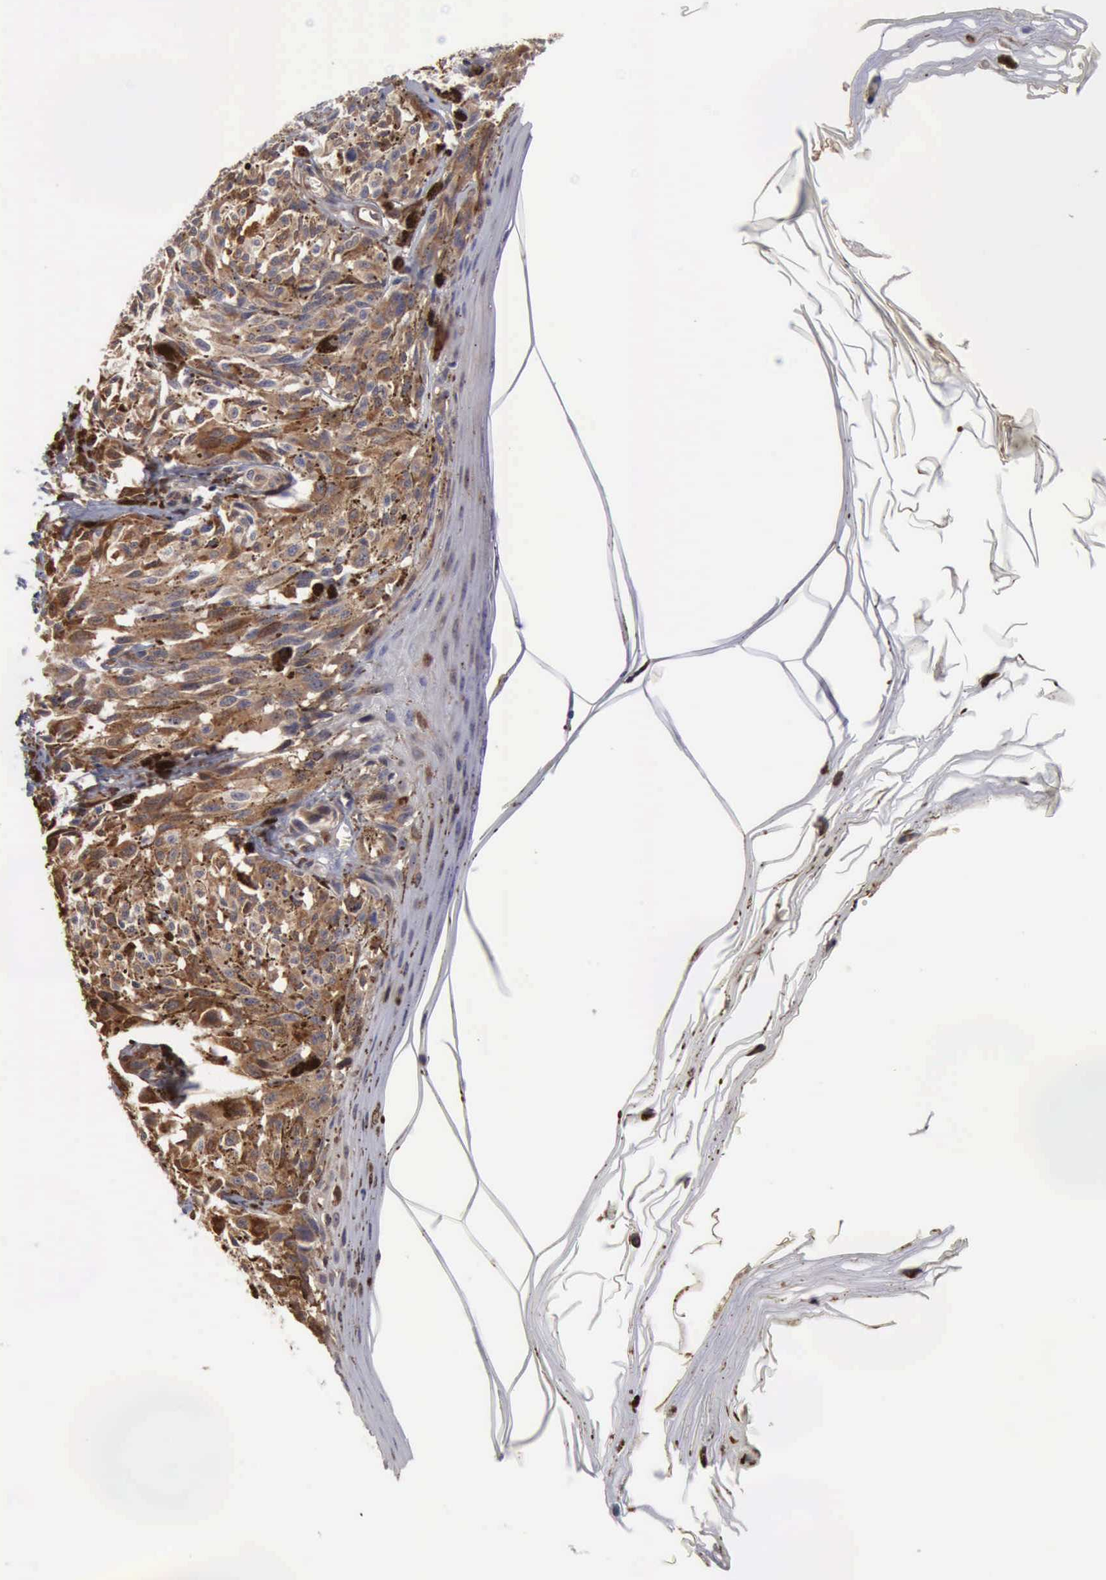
{"staining": {"intensity": "moderate", "quantity": ">75%", "location": "cytoplasmic/membranous"}, "tissue": "melanoma", "cell_type": "Tumor cells", "image_type": "cancer", "snomed": [{"axis": "morphology", "description": "Malignant melanoma, NOS"}, {"axis": "topography", "description": "Skin"}], "caption": "This image exhibits IHC staining of human melanoma, with medium moderate cytoplasmic/membranous staining in approximately >75% of tumor cells.", "gene": "APOL2", "patient": {"sex": "female", "age": 72}}